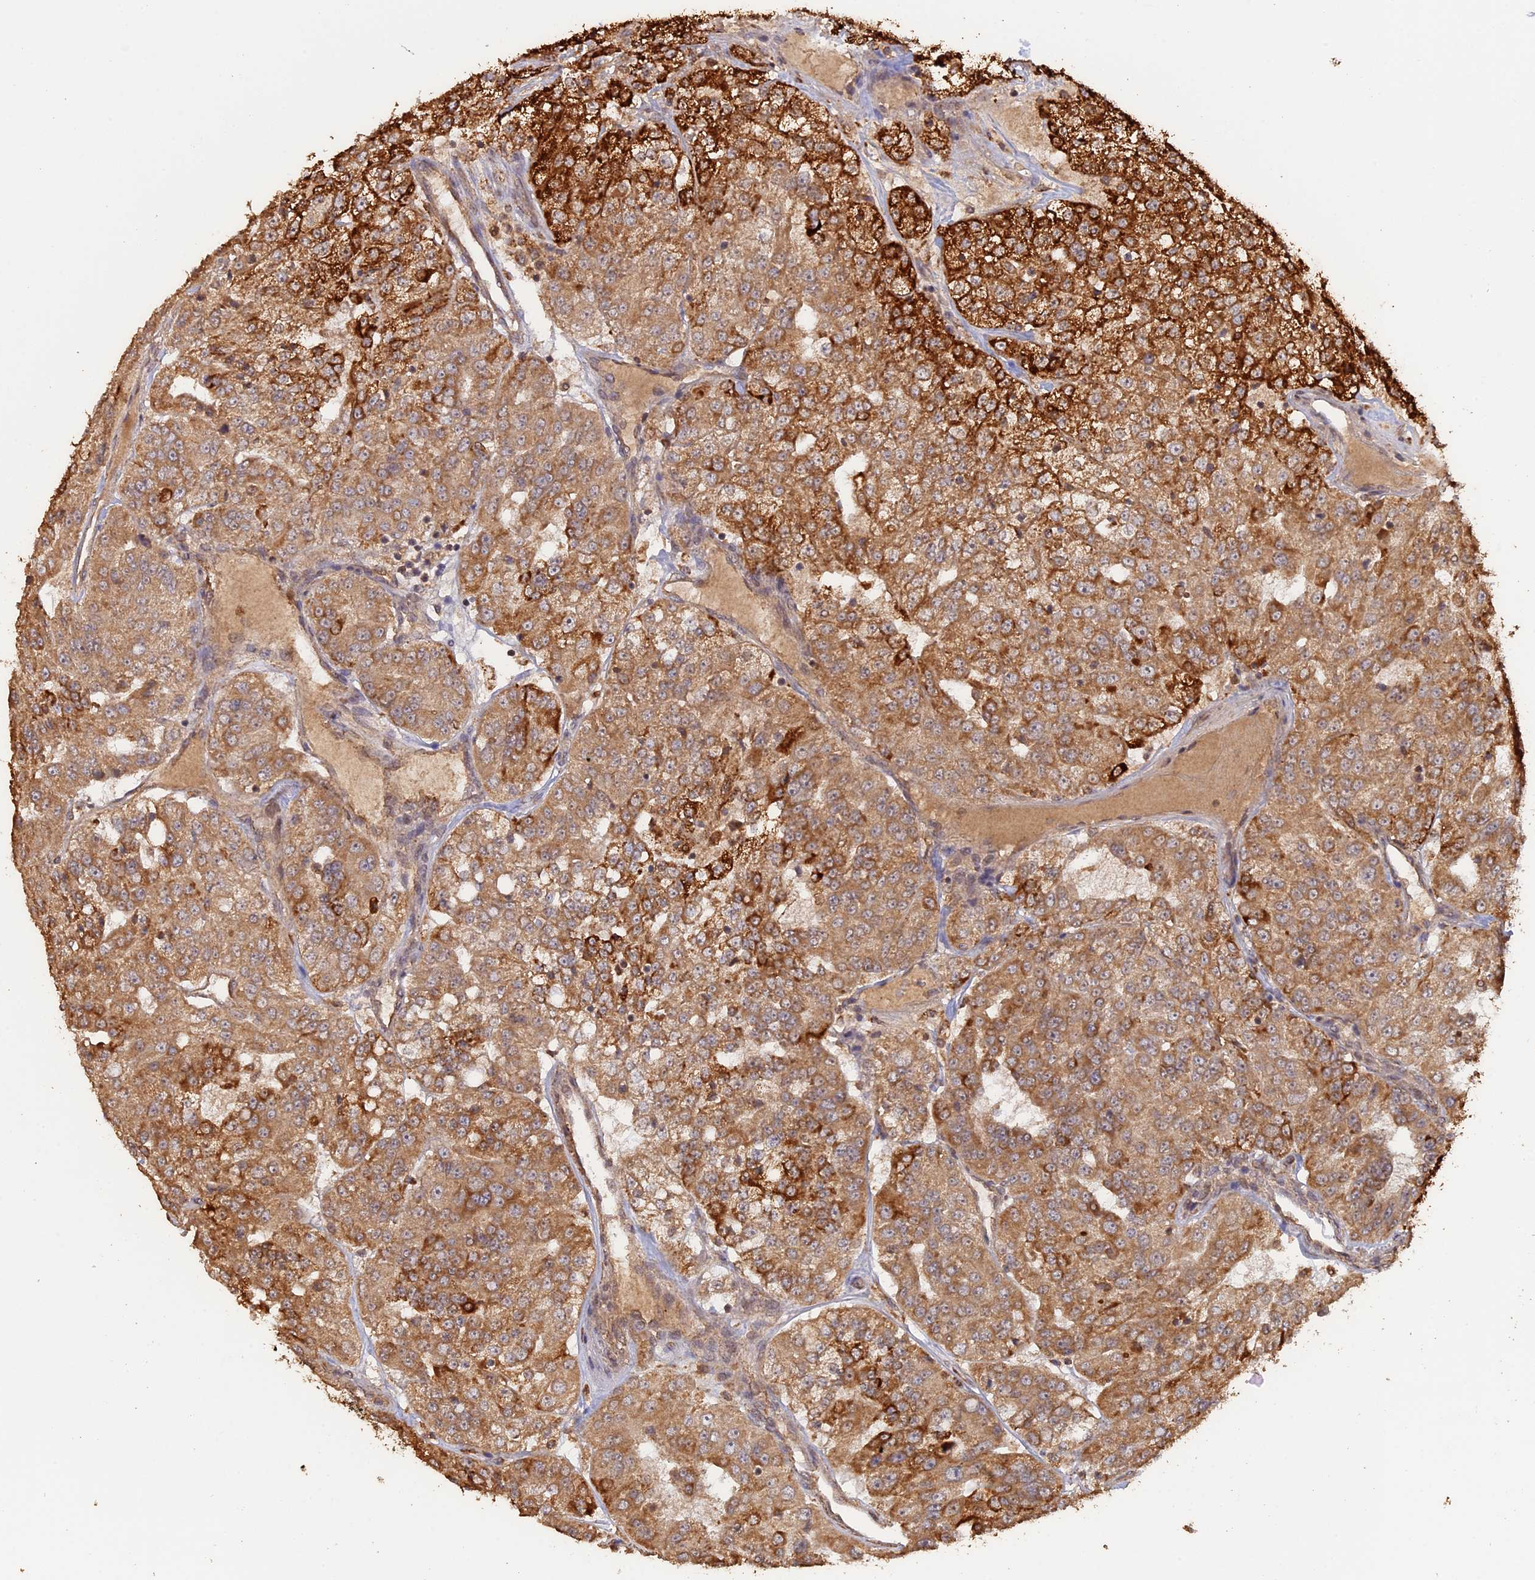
{"staining": {"intensity": "strong", "quantity": ">75%", "location": "cytoplasmic/membranous"}, "tissue": "renal cancer", "cell_type": "Tumor cells", "image_type": "cancer", "snomed": [{"axis": "morphology", "description": "Adenocarcinoma, NOS"}, {"axis": "topography", "description": "Kidney"}], "caption": "Tumor cells show high levels of strong cytoplasmic/membranous staining in about >75% of cells in human renal adenocarcinoma. Using DAB (3,3'-diaminobenzidine) (brown) and hematoxylin (blue) stains, captured at high magnification using brightfield microscopy.", "gene": "FAM210B", "patient": {"sex": "female", "age": 63}}